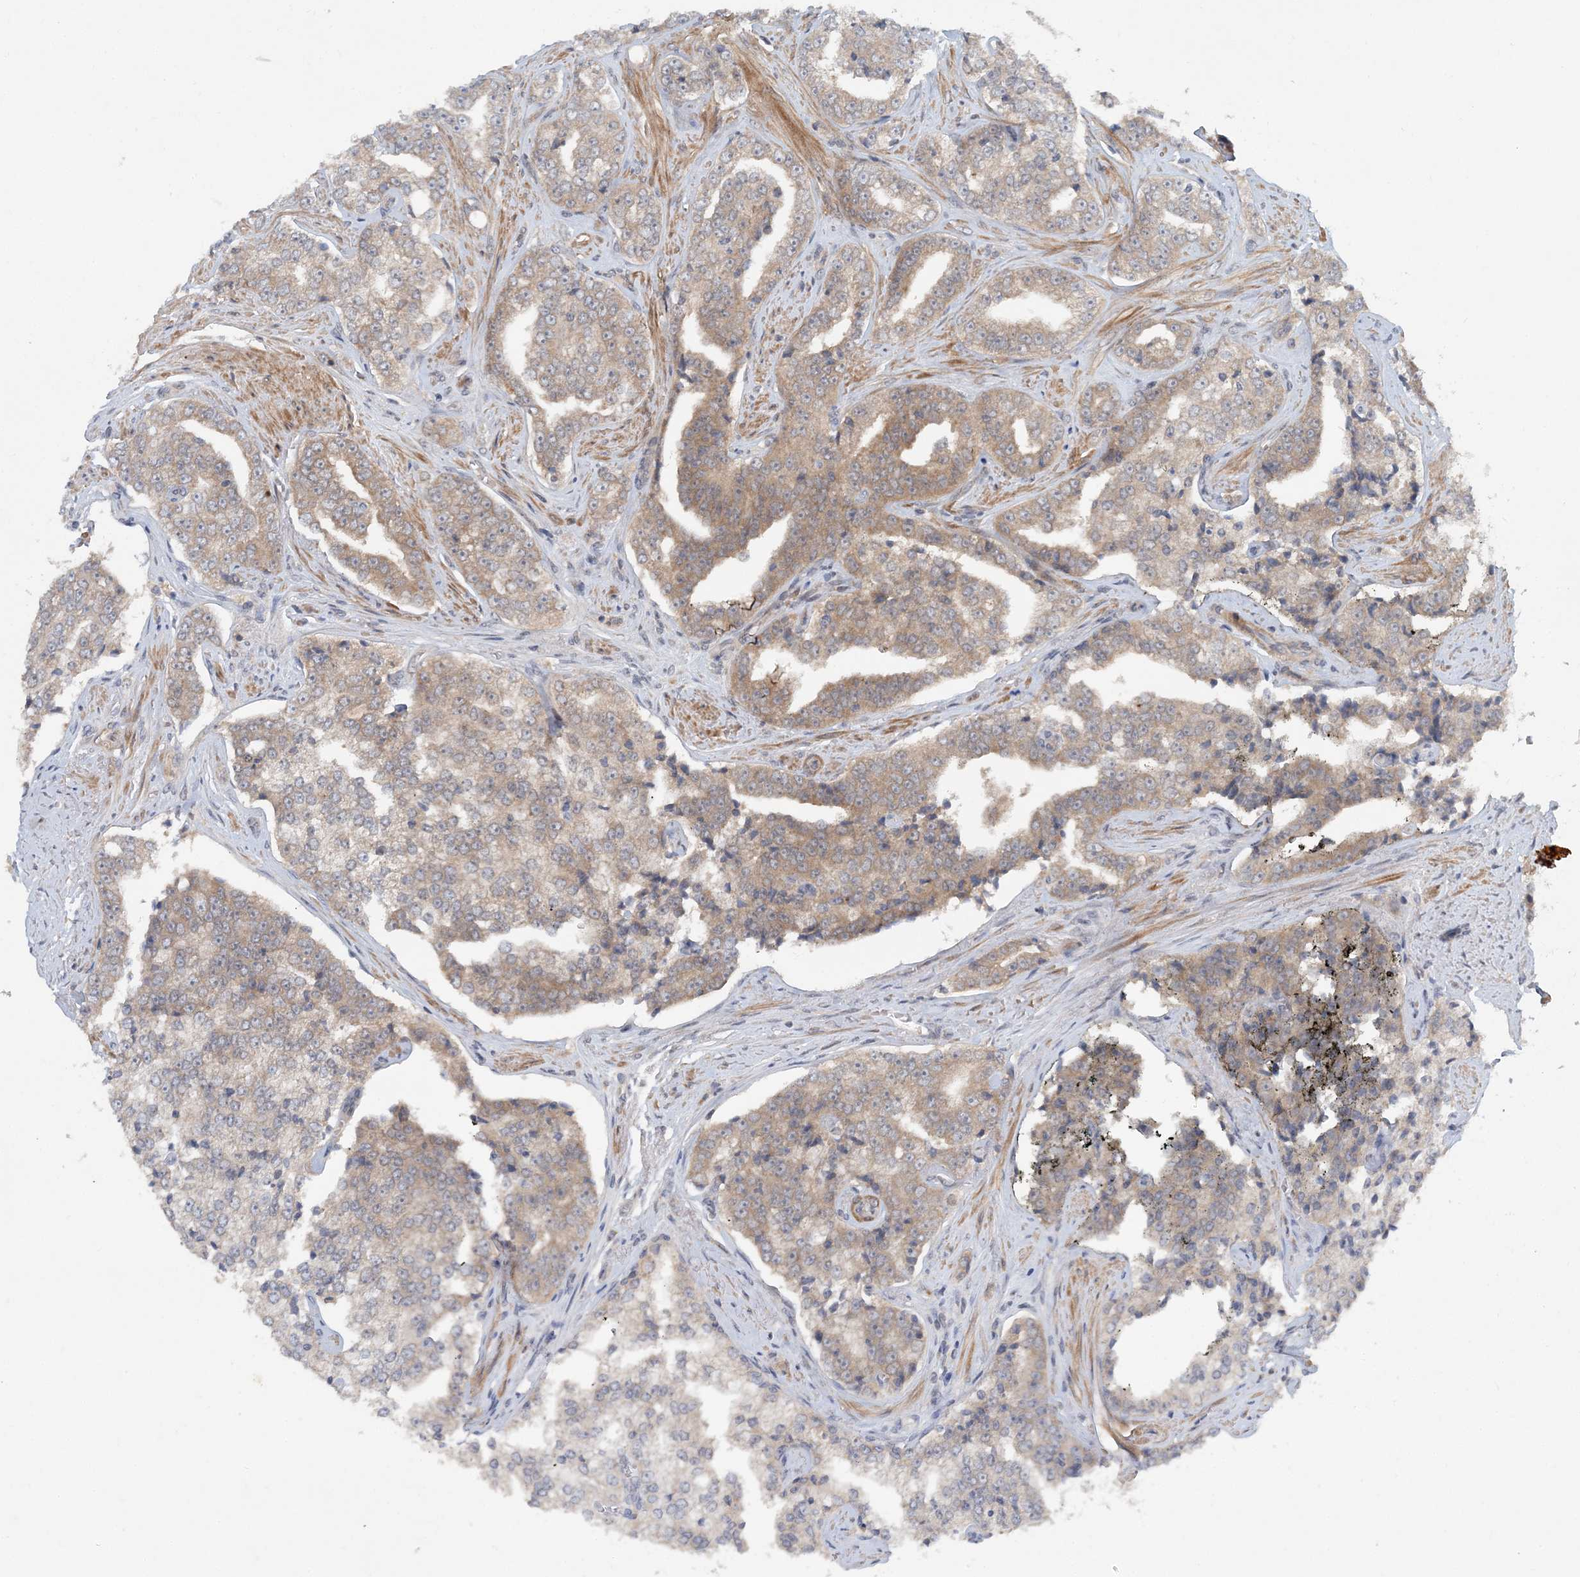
{"staining": {"intensity": "moderate", "quantity": "<25%", "location": "cytoplasmic/membranous"}, "tissue": "prostate cancer", "cell_type": "Tumor cells", "image_type": "cancer", "snomed": [{"axis": "morphology", "description": "Adenocarcinoma, High grade"}, {"axis": "topography", "description": "Prostate"}], "caption": "This is a histology image of immunohistochemistry staining of prostate cancer, which shows moderate expression in the cytoplasmic/membranous of tumor cells.", "gene": "UBR3", "patient": {"sex": "male", "age": 71}}